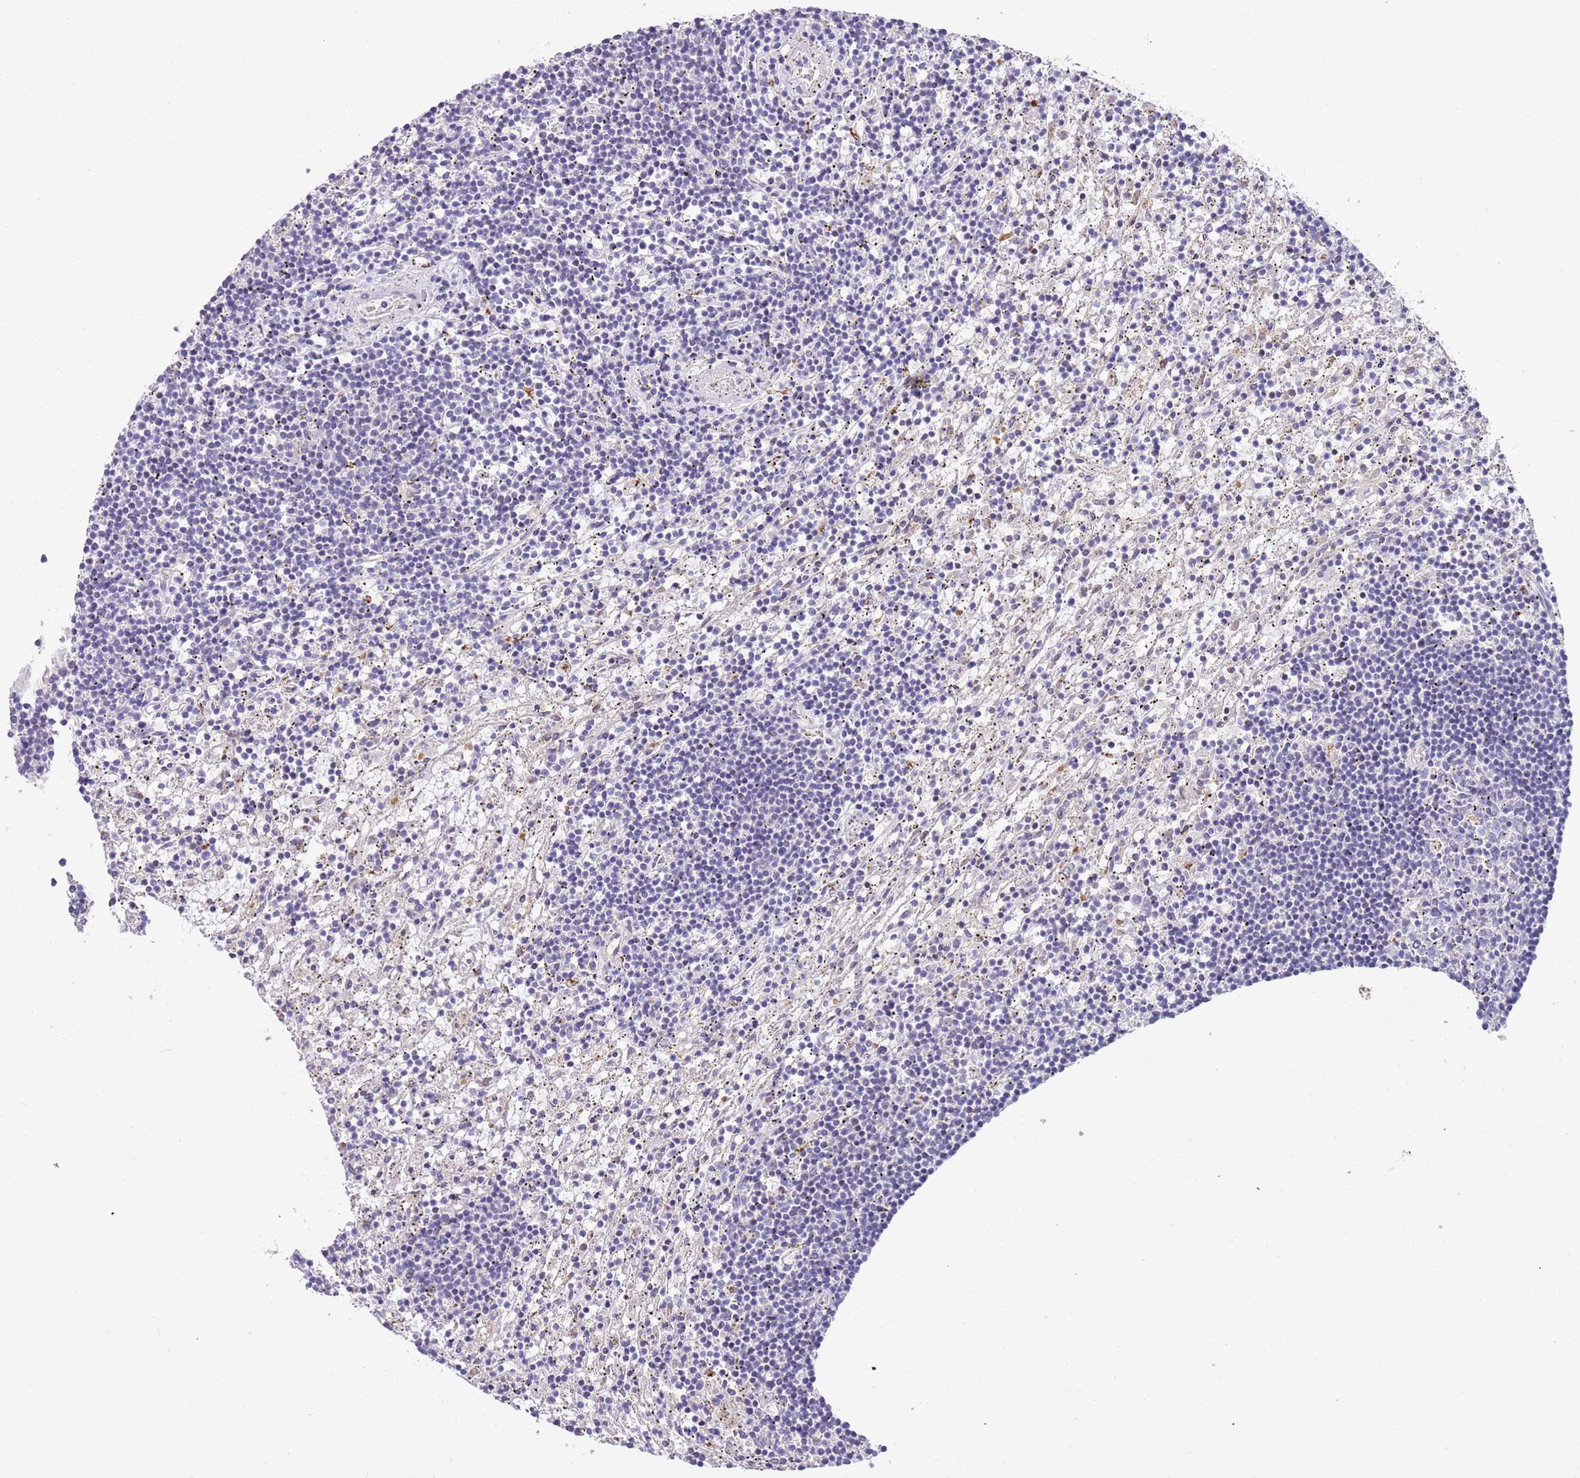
{"staining": {"intensity": "negative", "quantity": "none", "location": "none"}, "tissue": "lymphoma", "cell_type": "Tumor cells", "image_type": "cancer", "snomed": [{"axis": "morphology", "description": "Malignant lymphoma, non-Hodgkin's type, Low grade"}, {"axis": "topography", "description": "Spleen"}], "caption": "Micrograph shows no significant protein staining in tumor cells of malignant lymphoma, non-Hodgkin's type (low-grade).", "gene": "ITGB6", "patient": {"sex": "male", "age": 76}}